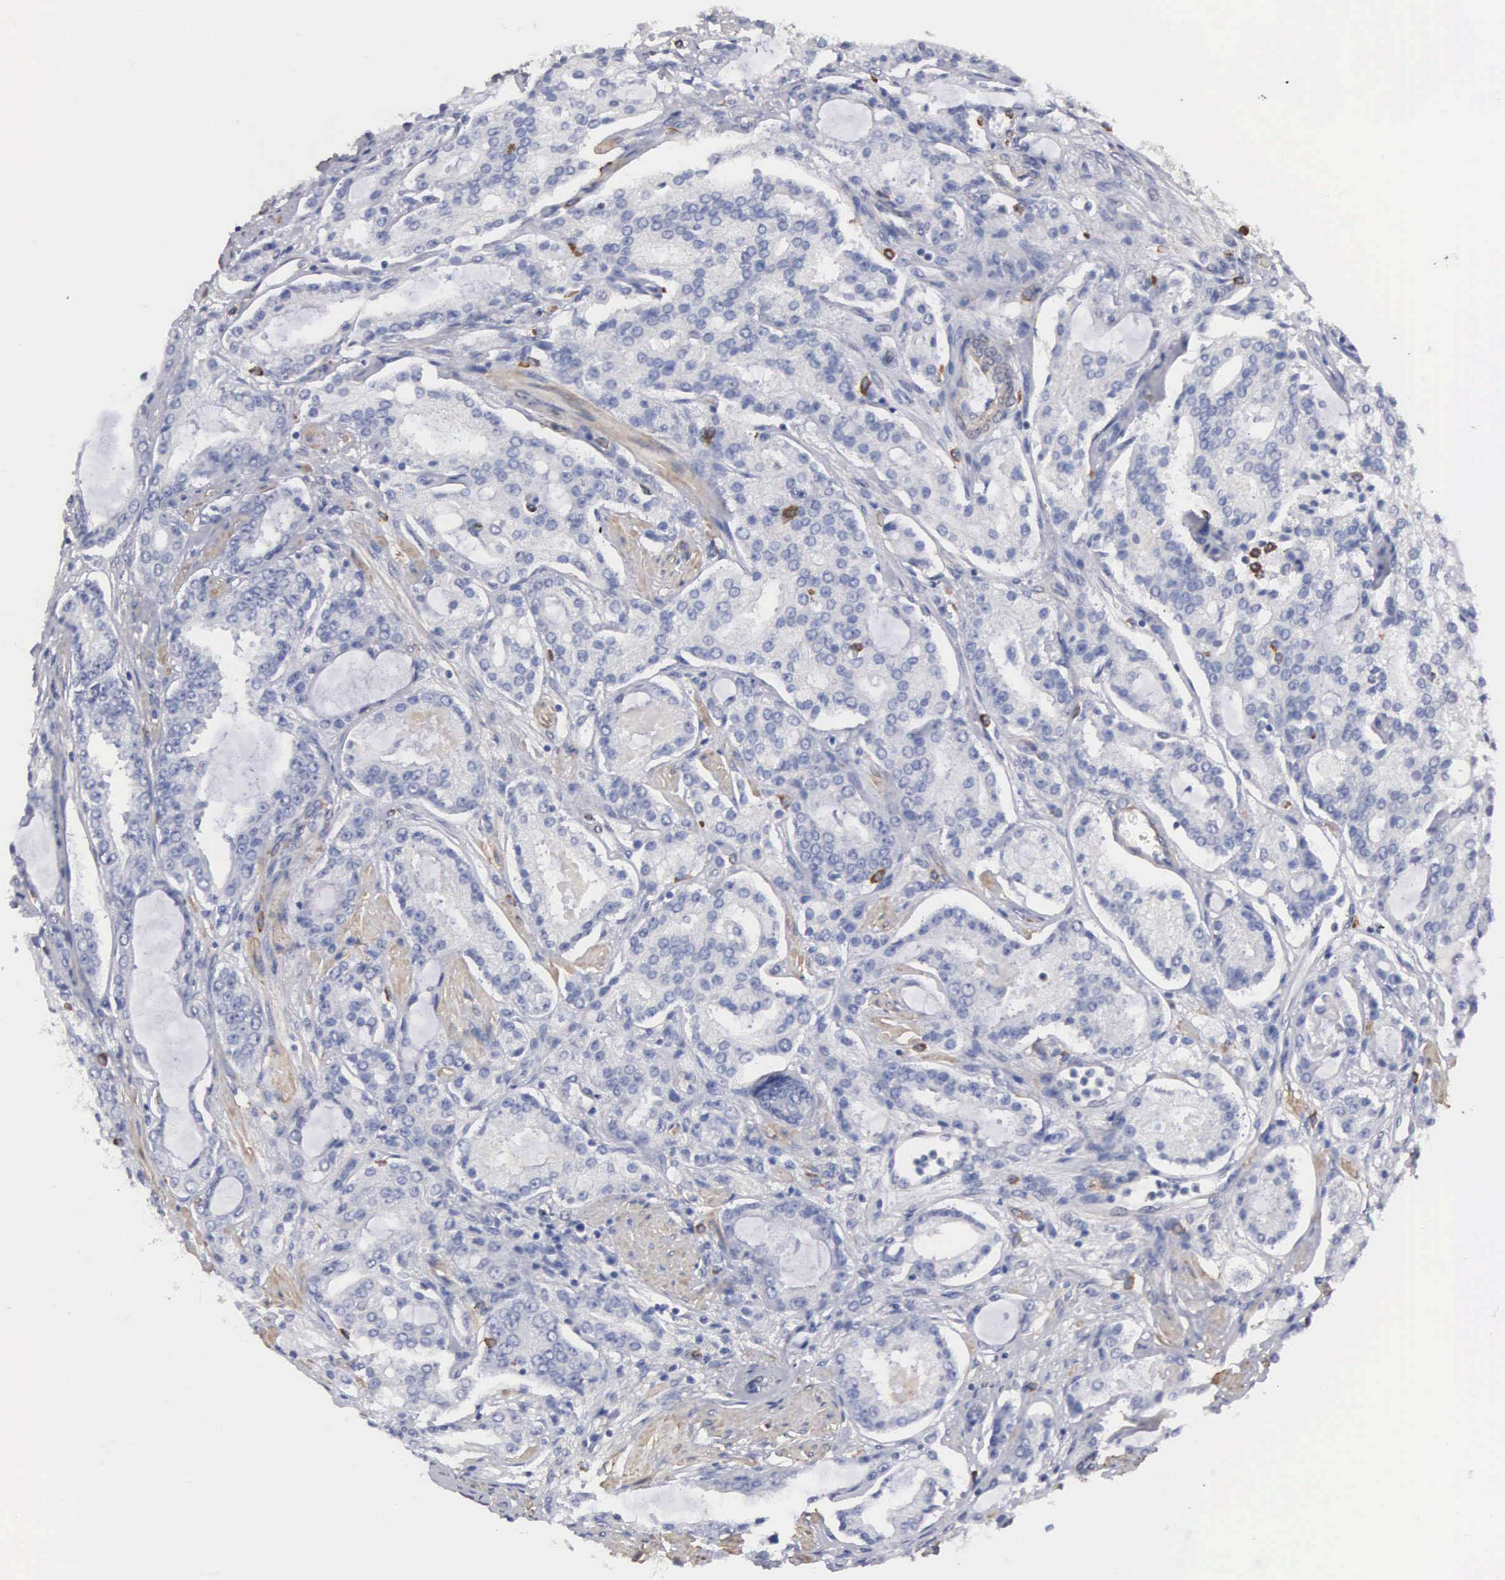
{"staining": {"intensity": "negative", "quantity": "none", "location": "none"}, "tissue": "prostate cancer", "cell_type": "Tumor cells", "image_type": "cancer", "snomed": [{"axis": "morphology", "description": "Adenocarcinoma, Medium grade"}, {"axis": "topography", "description": "Prostate"}], "caption": "Tumor cells are negative for protein expression in human prostate medium-grade adenocarcinoma. Brightfield microscopy of immunohistochemistry (IHC) stained with DAB (brown) and hematoxylin (blue), captured at high magnification.", "gene": "ELFN2", "patient": {"sex": "male", "age": 72}}